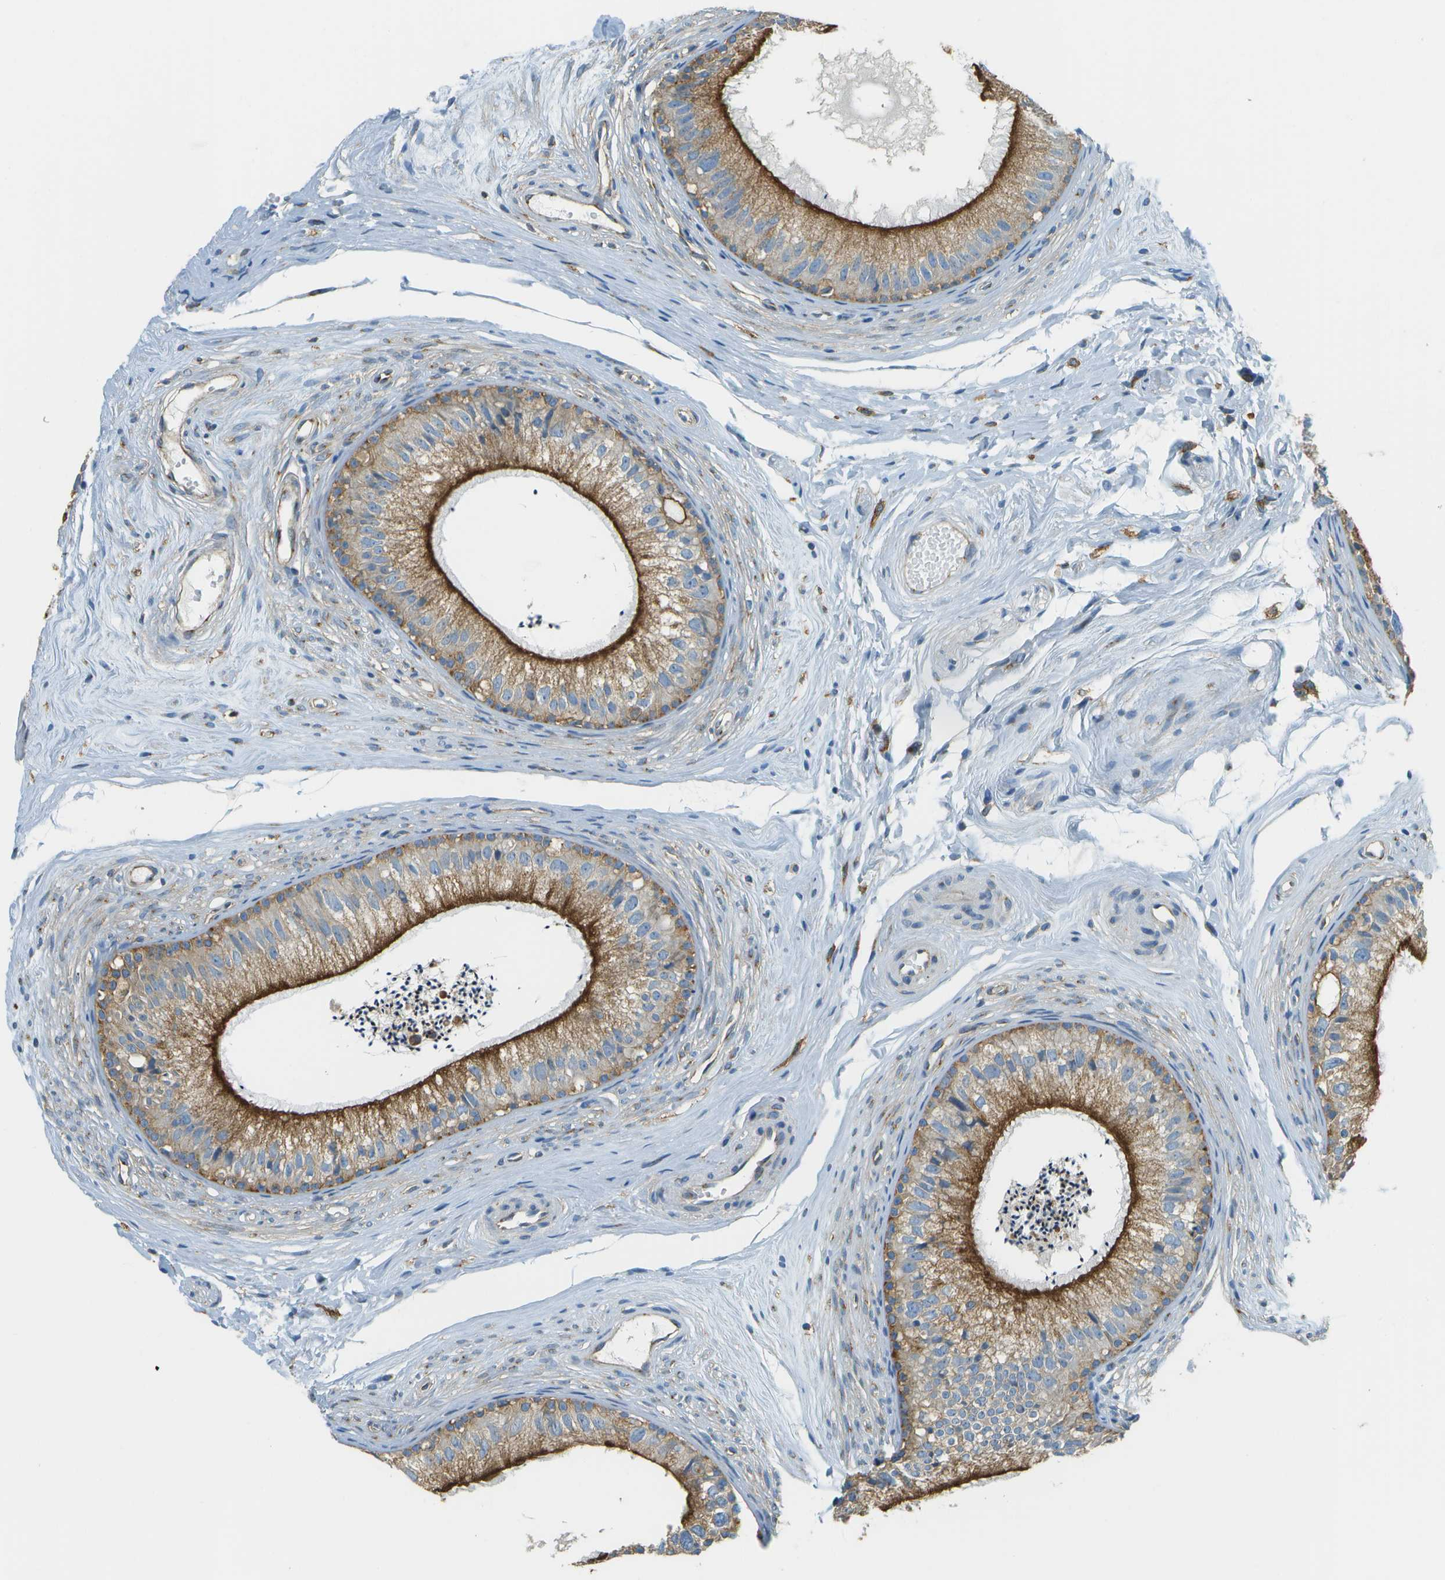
{"staining": {"intensity": "strong", "quantity": ">75%", "location": "cytoplasmic/membranous"}, "tissue": "epididymis", "cell_type": "Glandular cells", "image_type": "normal", "snomed": [{"axis": "morphology", "description": "Normal tissue, NOS"}, {"axis": "topography", "description": "Epididymis"}], "caption": "High-power microscopy captured an immunohistochemistry (IHC) photomicrograph of unremarkable epididymis, revealing strong cytoplasmic/membranous staining in approximately >75% of glandular cells. Using DAB (3,3'-diaminobenzidine) (brown) and hematoxylin (blue) stains, captured at high magnification using brightfield microscopy.", "gene": "CLTC", "patient": {"sex": "male", "age": 56}}